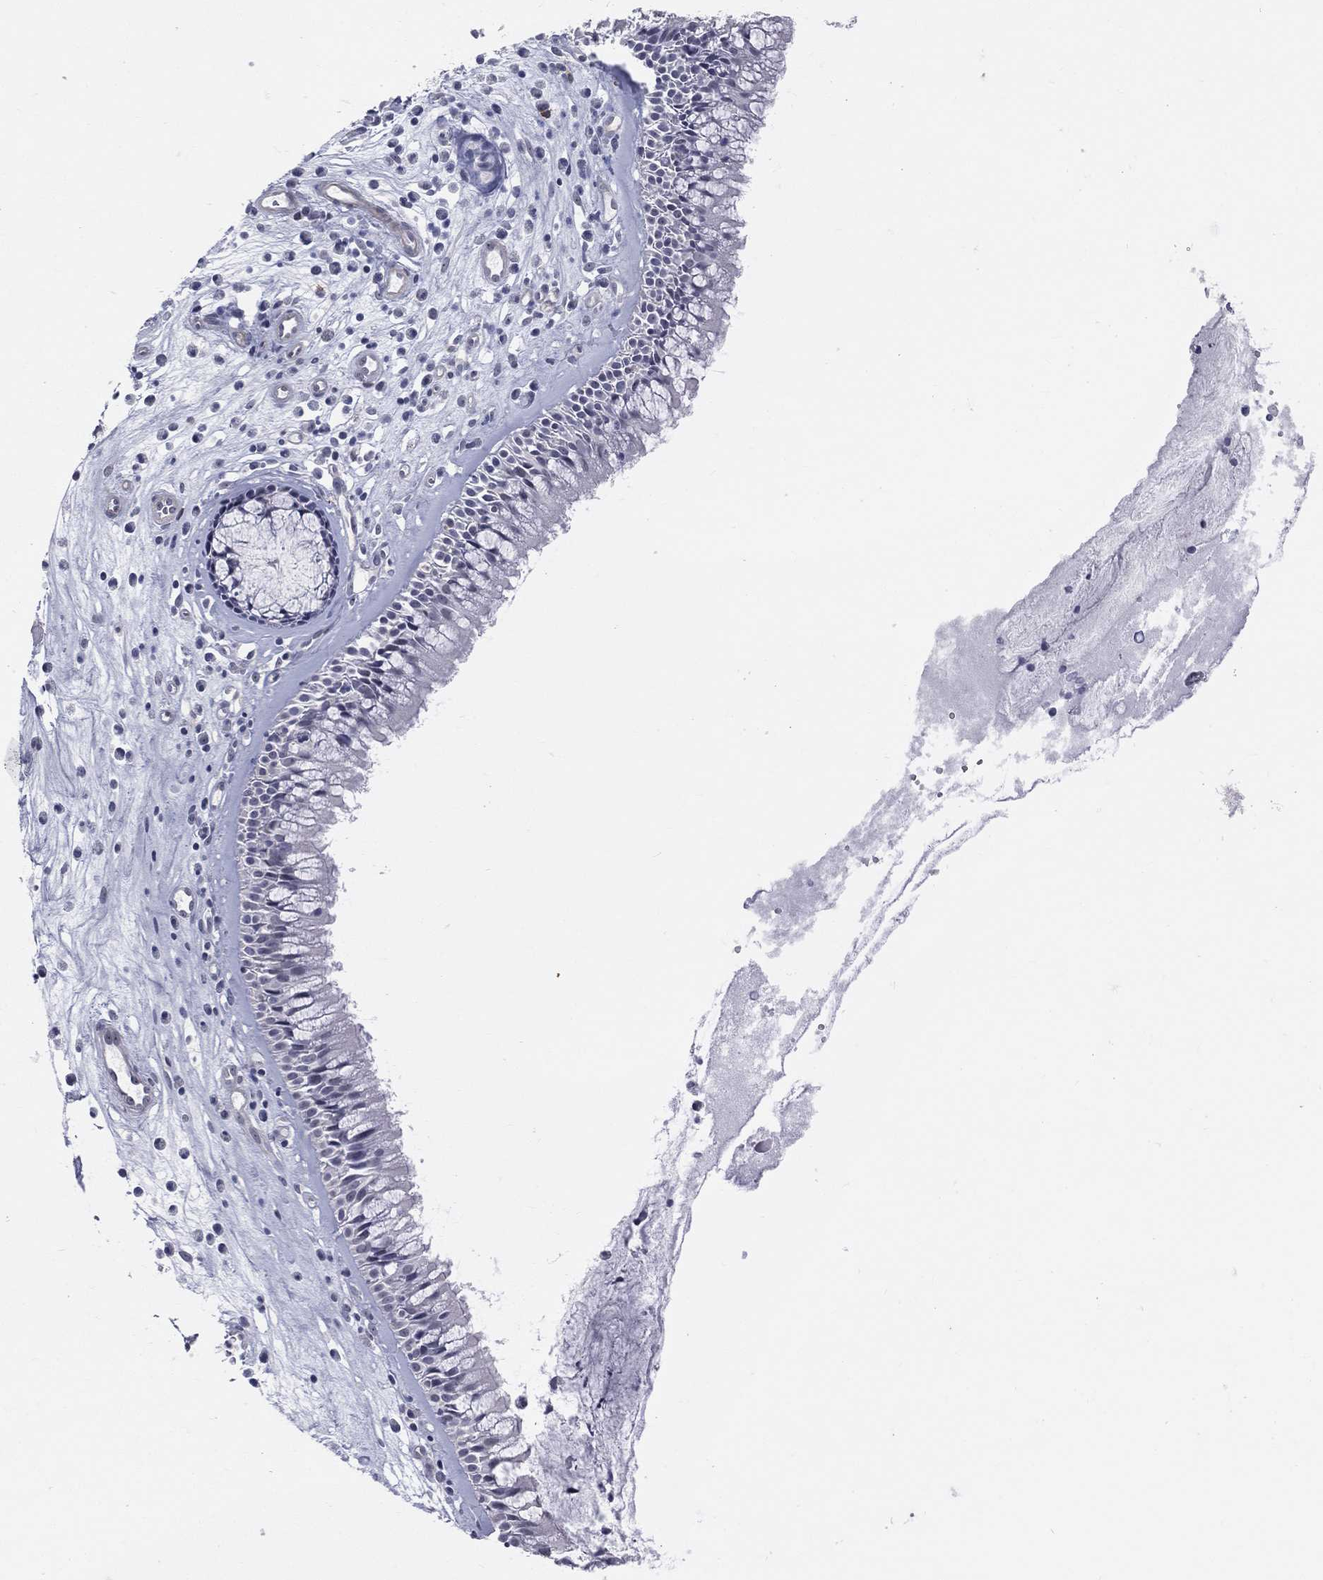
{"staining": {"intensity": "negative", "quantity": "none", "location": "none"}, "tissue": "nasopharynx", "cell_type": "Respiratory epithelial cells", "image_type": "normal", "snomed": [{"axis": "morphology", "description": "Normal tissue, NOS"}, {"axis": "topography", "description": "Nasopharynx"}], "caption": "Protein analysis of normal nasopharynx exhibits no significant positivity in respiratory epithelial cells.", "gene": "CD22", "patient": {"sex": "male", "age": 57}}